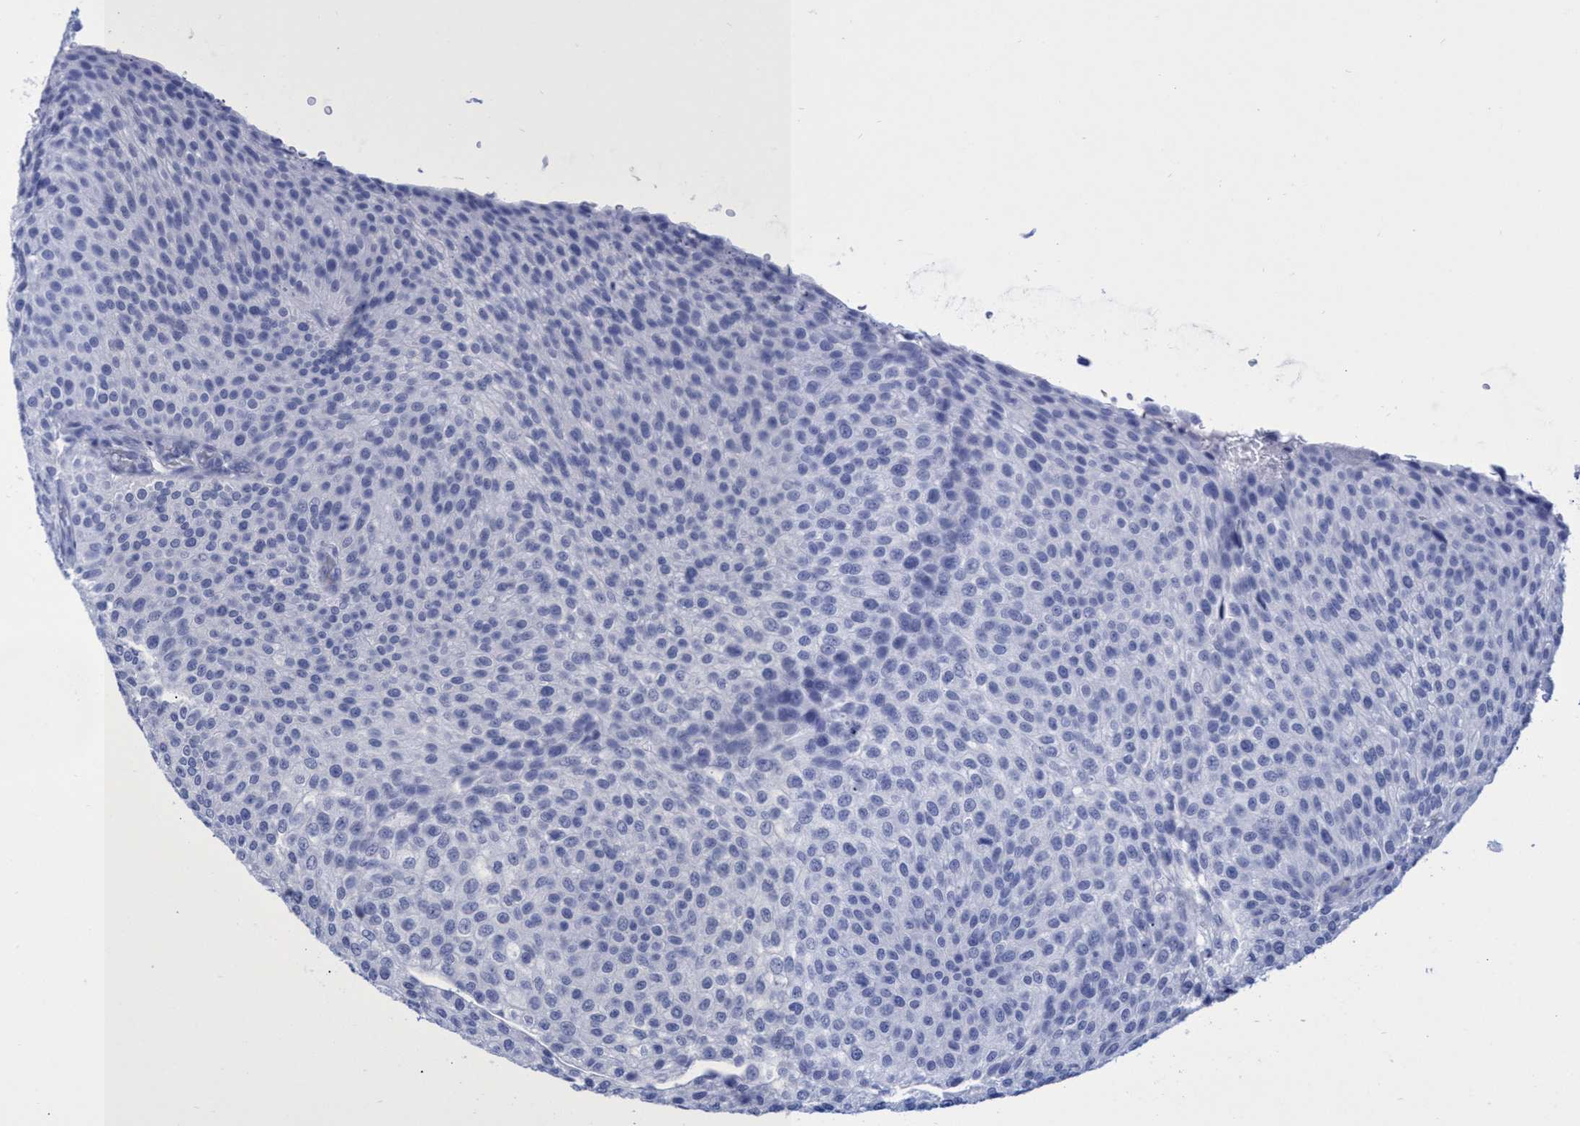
{"staining": {"intensity": "negative", "quantity": "none", "location": "none"}, "tissue": "urothelial cancer", "cell_type": "Tumor cells", "image_type": "cancer", "snomed": [{"axis": "morphology", "description": "Urothelial carcinoma, Low grade"}, {"axis": "topography", "description": "Smooth muscle"}, {"axis": "topography", "description": "Urinary bladder"}], "caption": "A histopathology image of urothelial carcinoma (low-grade) stained for a protein displays no brown staining in tumor cells.", "gene": "INSL6", "patient": {"sex": "male", "age": 60}}